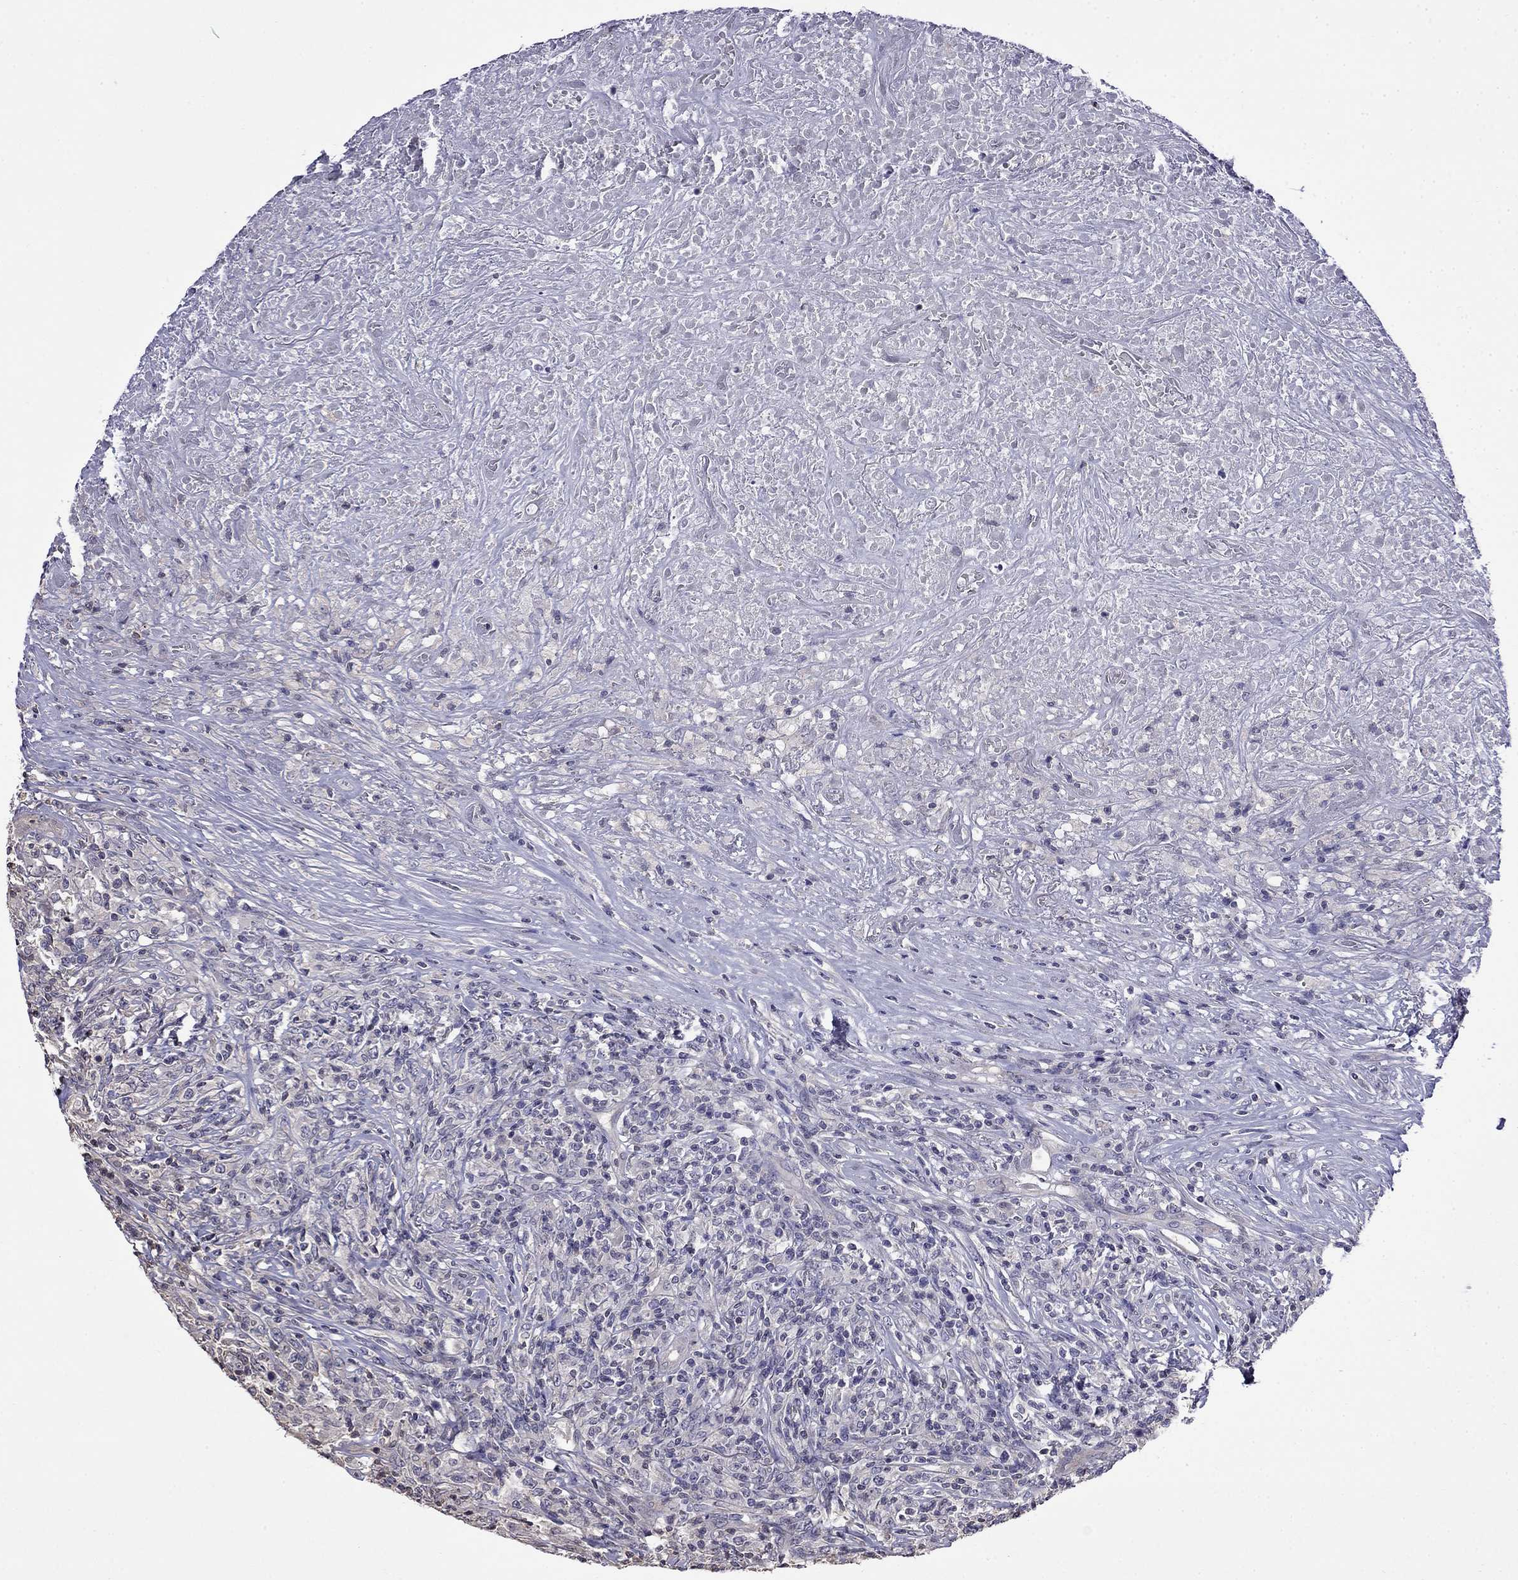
{"staining": {"intensity": "negative", "quantity": "none", "location": "none"}, "tissue": "lymphoma", "cell_type": "Tumor cells", "image_type": "cancer", "snomed": [{"axis": "morphology", "description": "Malignant lymphoma, non-Hodgkin's type, High grade"}, {"axis": "topography", "description": "Lung"}], "caption": "Micrograph shows no significant protein positivity in tumor cells of lymphoma. (DAB immunohistochemistry, high magnification).", "gene": "GUCA1B", "patient": {"sex": "male", "age": 79}}